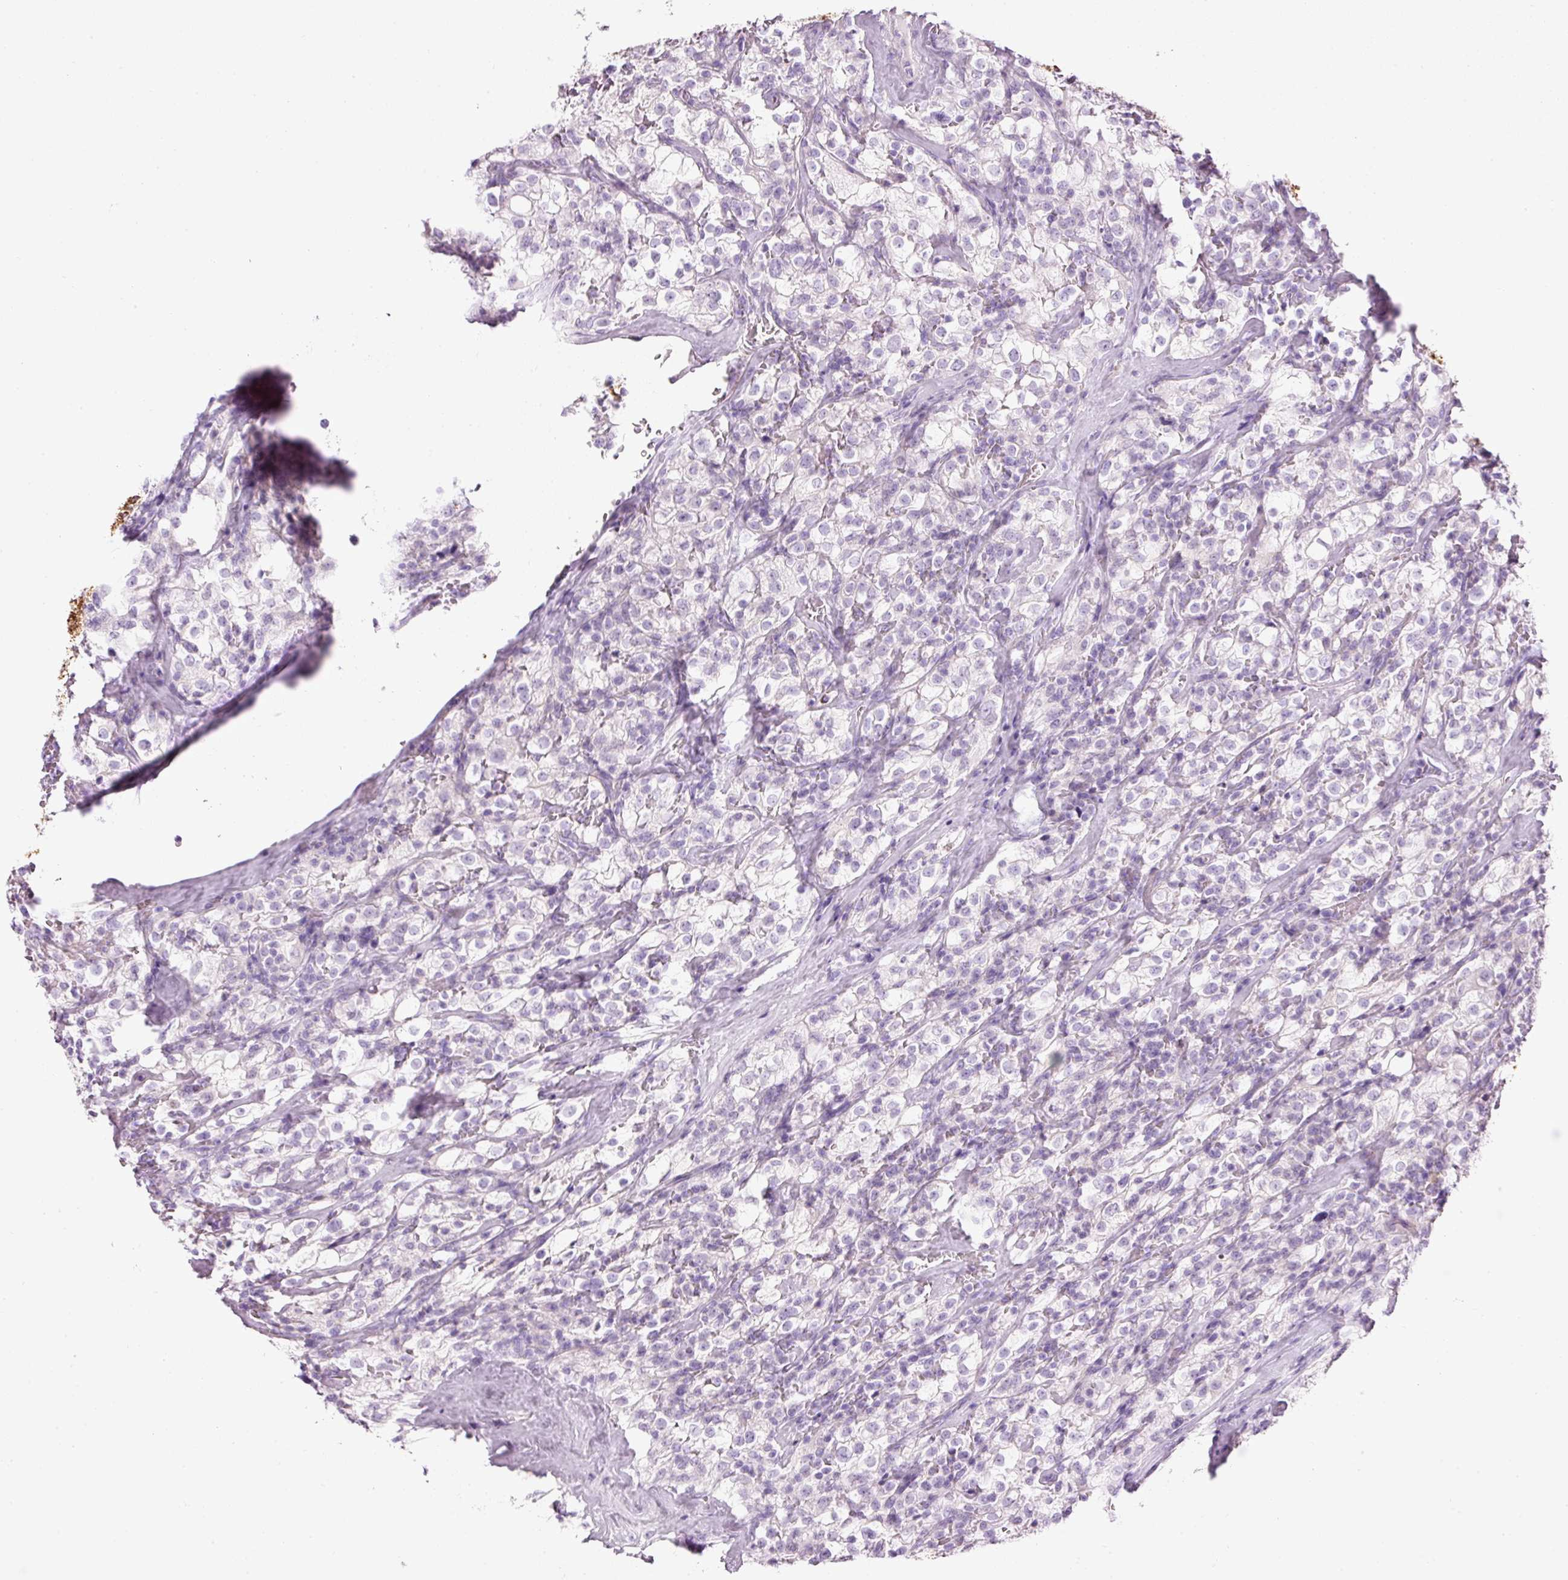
{"staining": {"intensity": "negative", "quantity": "none", "location": "none"}, "tissue": "renal cancer", "cell_type": "Tumor cells", "image_type": "cancer", "snomed": [{"axis": "morphology", "description": "Adenocarcinoma, NOS"}, {"axis": "topography", "description": "Kidney"}], "caption": "Human renal adenocarcinoma stained for a protein using immunohistochemistry shows no staining in tumor cells.", "gene": "CARD16", "patient": {"sex": "female", "age": 74}}